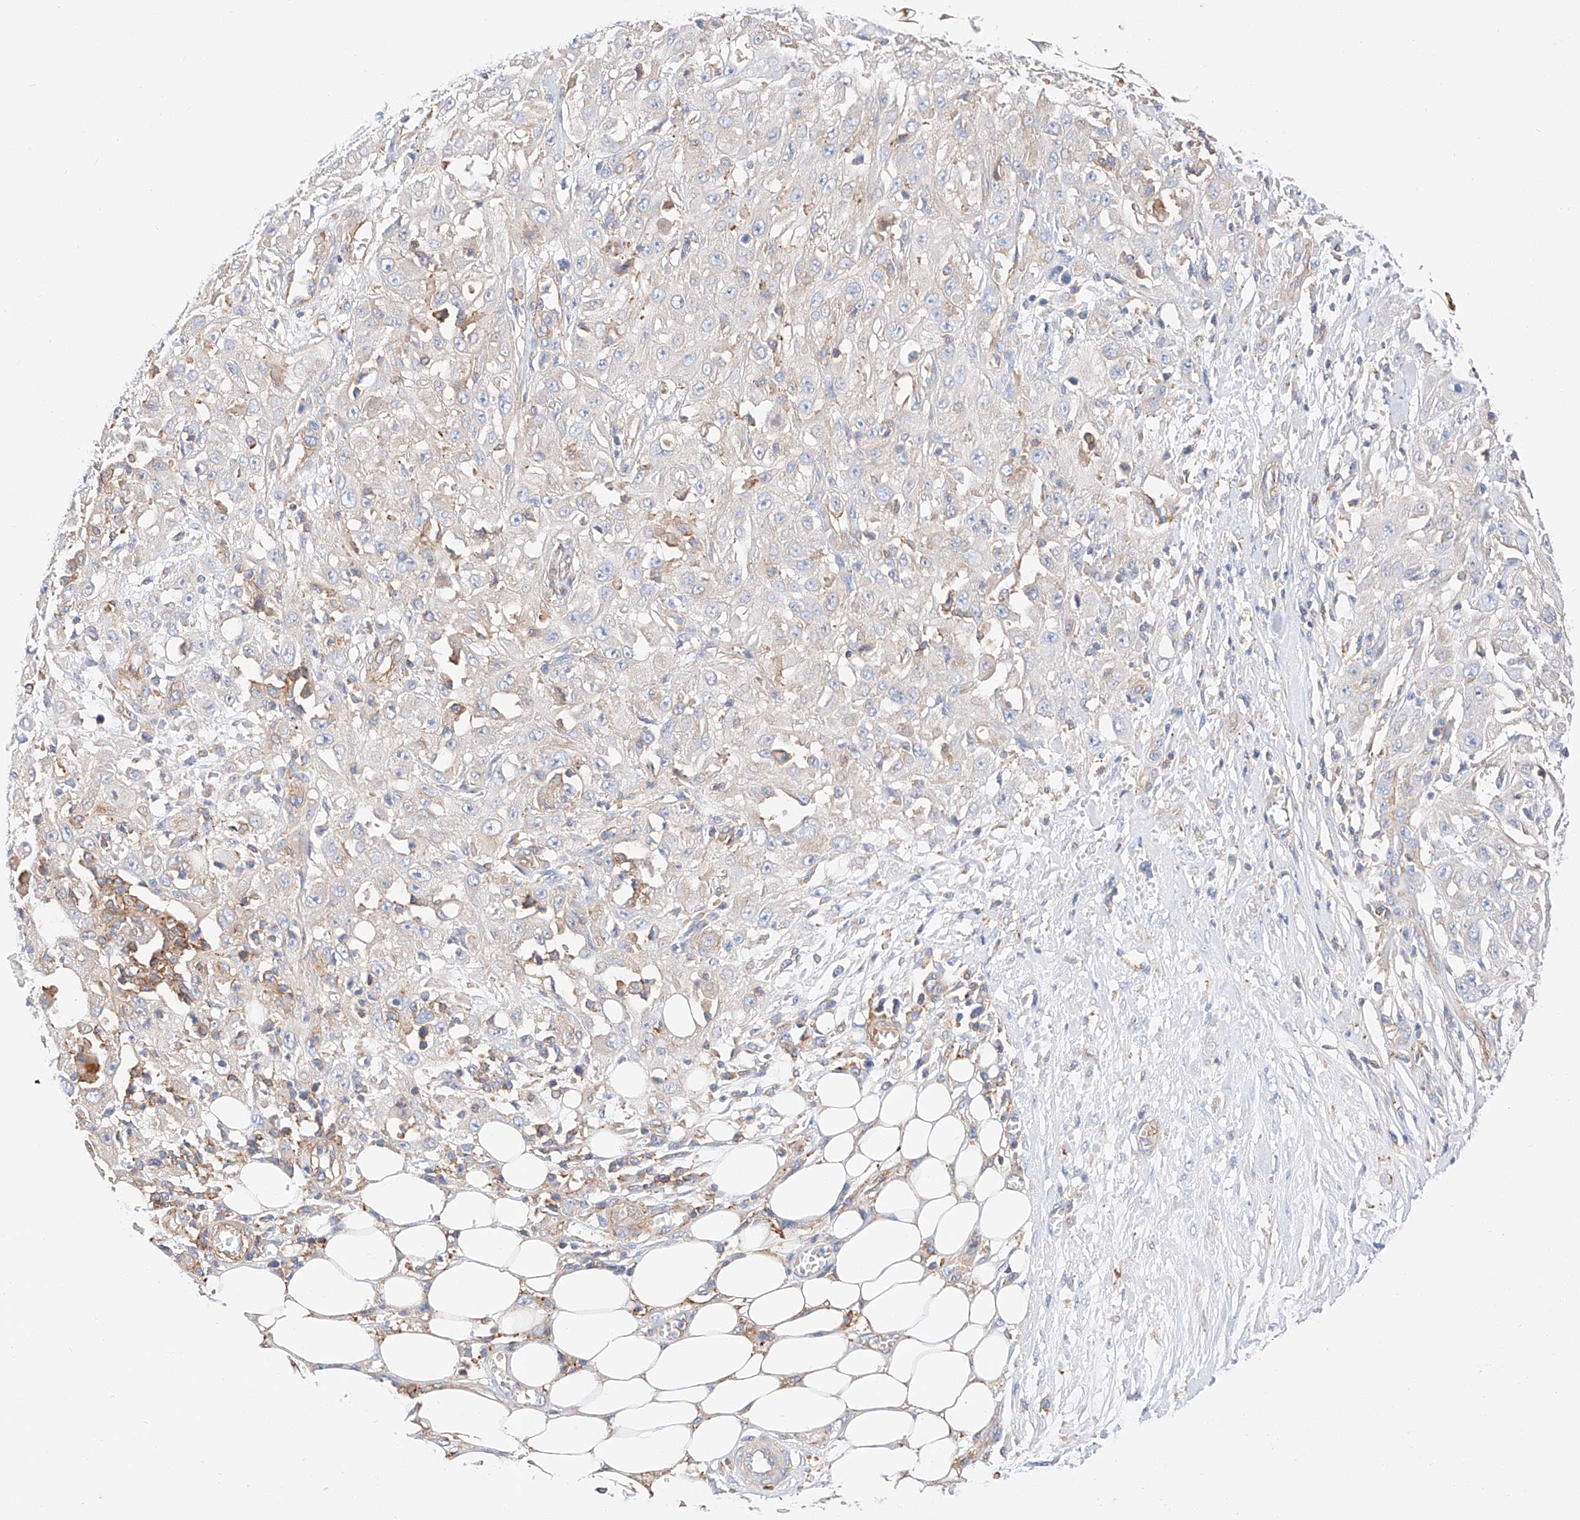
{"staining": {"intensity": "negative", "quantity": "none", "location": "none"}, "tissue": "skin cancer", "cell_type": "Tumor cells", "image_type": "cancer", "snomed": [{"axis": "morphology", "description": "Squamous cell carcinoma, NOS"}, {"axis": "morphology", "description": "Squamous cell carcinoma, metastatic, NOS"}, {"axis": "topography", "description": "Skin"}, {"axis": "topography", "description": "Lymph node"}], "caption": "DAB immunohistochemical staining of skin squamous cell carcinoma demonstrates no significant staining in tumor cells.", "gene": "HAUS4", "patient": {"sex": "male", "age": 75}}